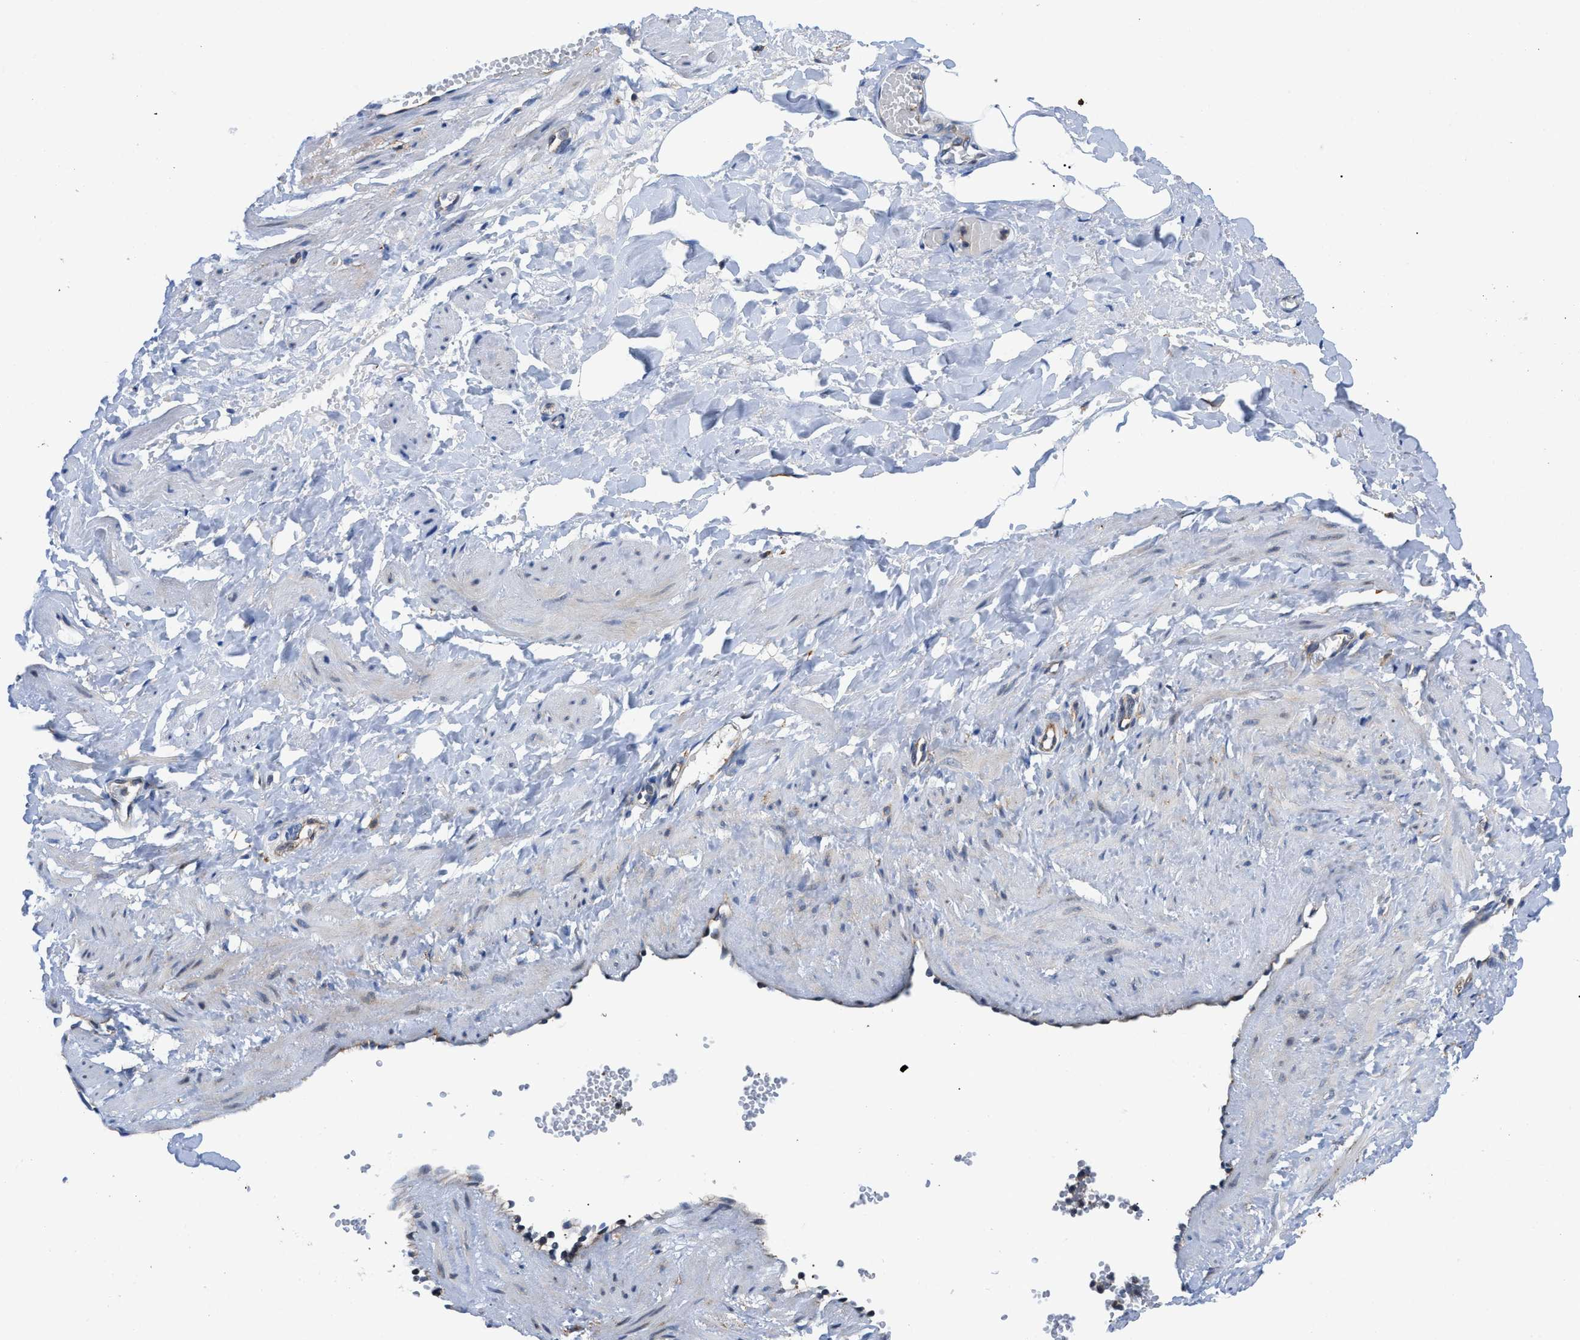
{"staining": {"intensity": "negative", "quantity": "none", "location": "none"}, "tissue": "adipose tissue", "cell_type": "Adipocytes", "image_type": "normal", "snomed": [{"axis": "morphology", "description": "Normal tissue, NOS"}, {"axis": "topography", "description": "Soft tissue"}, {"axis": "topography", "description": "Vascular tissue"}], "caption": "An immunohistochemistry micrograph of benign adipose tissue is shown. There is no staining in adipocytes of adipose tissue.", "gene": "ENPP4", "patient": {"sex": "female", "age": 35}}